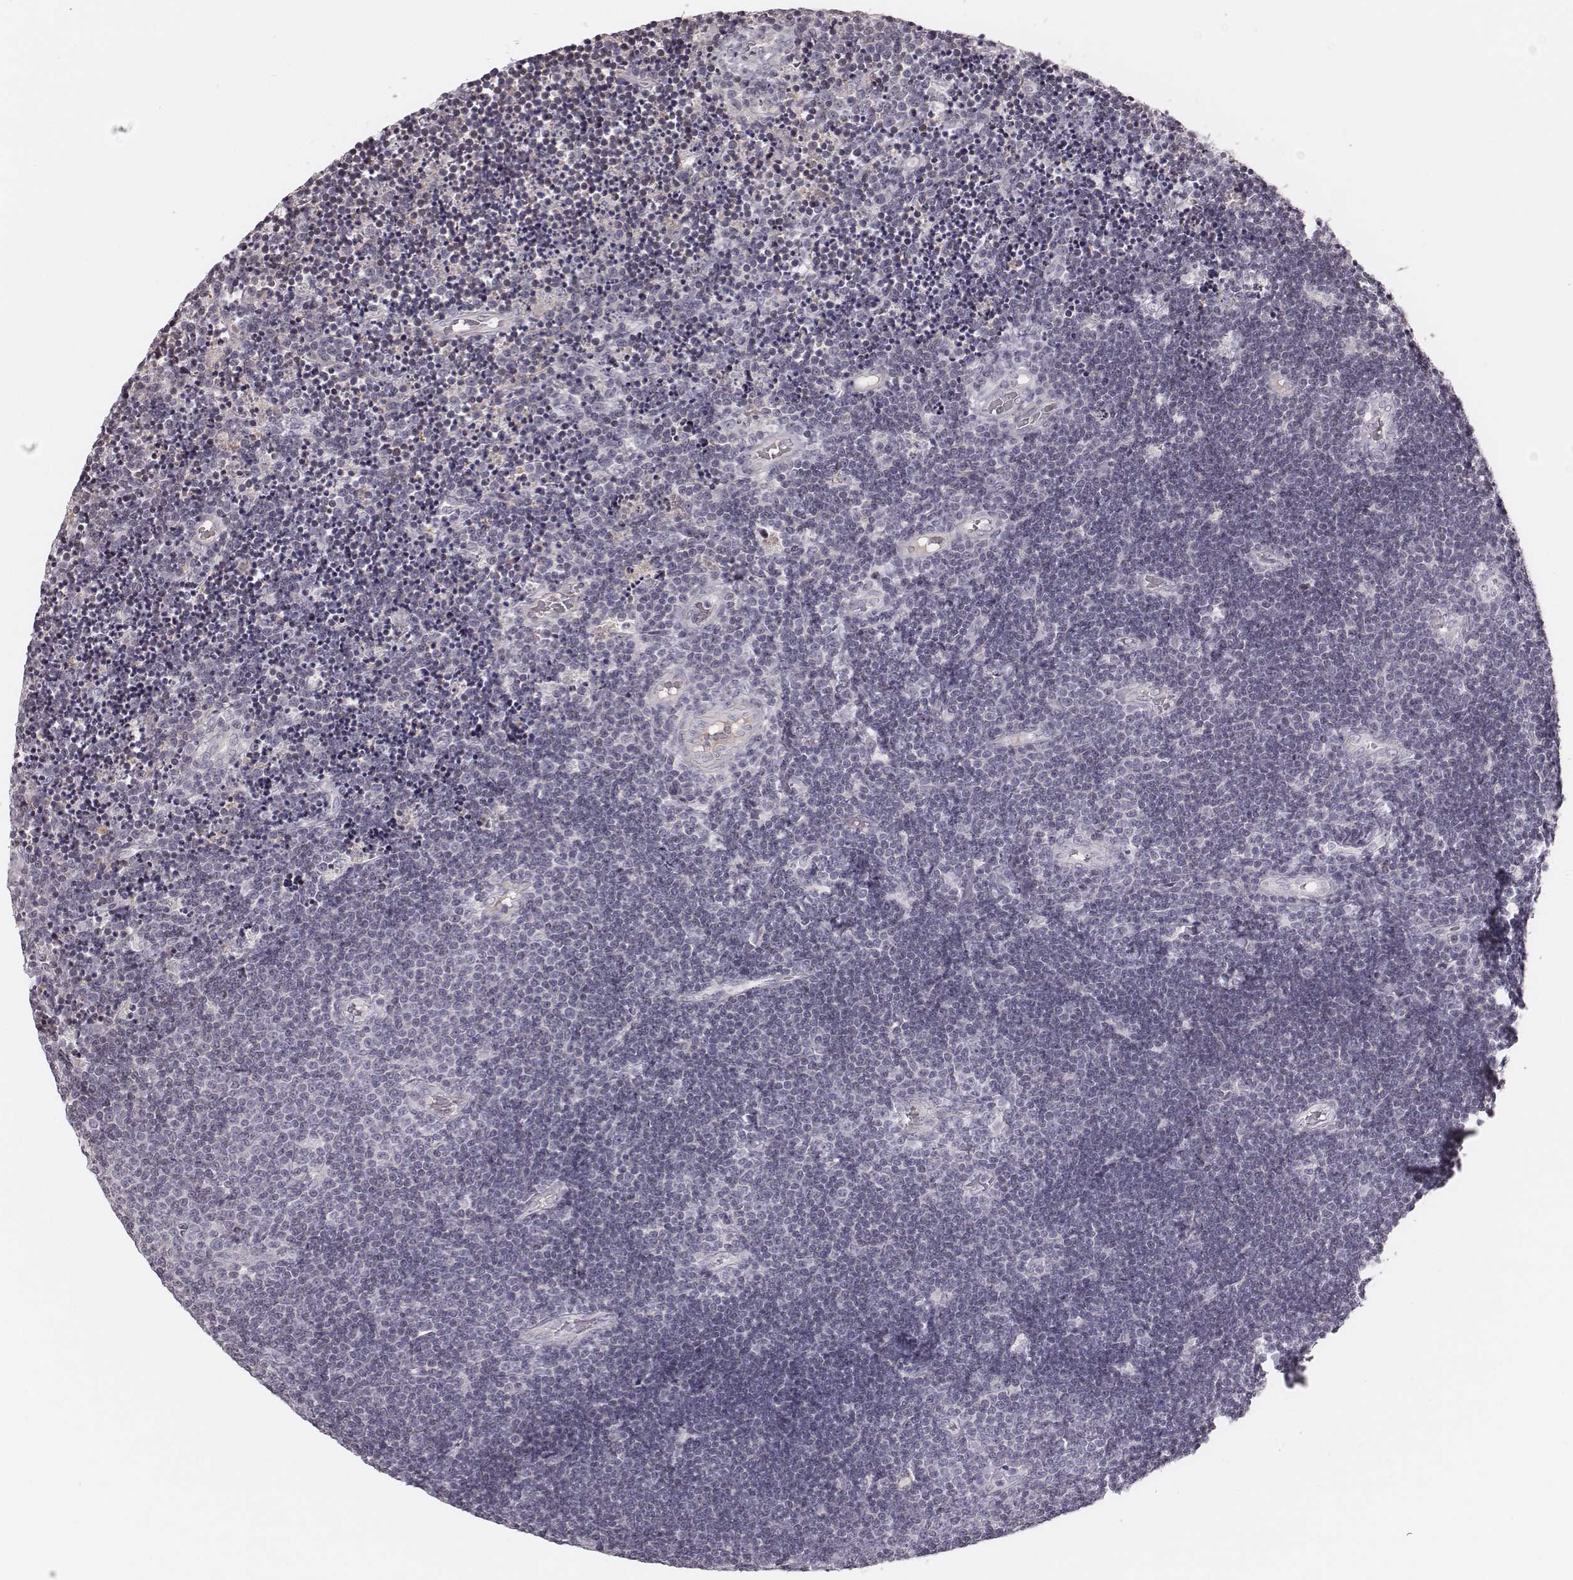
{"staining": {"intensity": "negative", "quantity": "none", "location": "none"}, "tissue": "lymphoma", "cell_type": "Tumor cells", "image_type": "cancer", "snomed": [{"axis": "morphology", "description": "Malignant lymphoma, non-Hodgkin's type, Low grade"}, {"axis": "topography", "description": "Brain"}], "caption": "High magnification brightfield microscopy of low-grade malignant lymphoma, non-Hodgkin's type stained with DAB (brown) and counterstained with hematoxylin (blue): tumor cells show no significant expression.", "gene": "TLX3", "patient": {"sex": "female", "age": 66}}